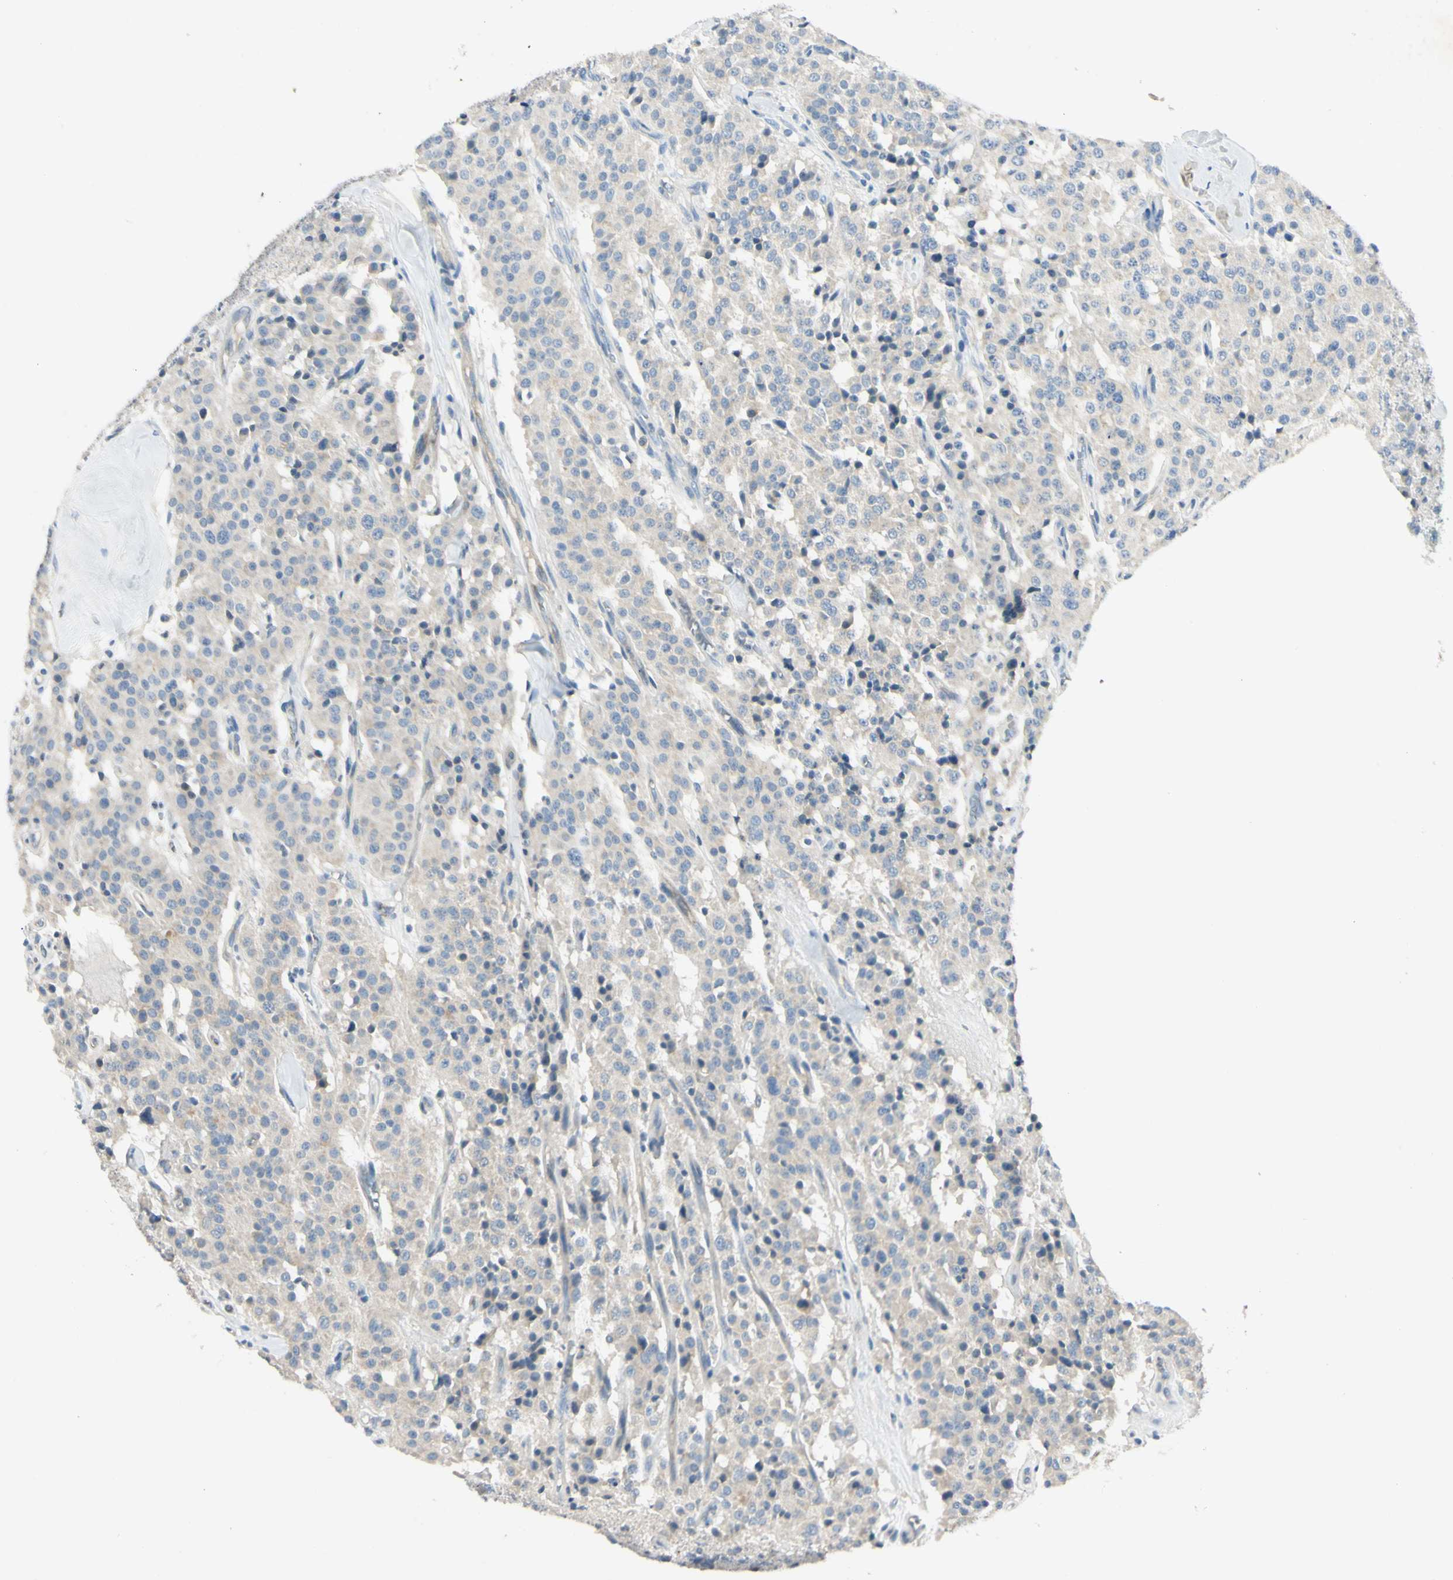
{"staining": {"intensity": "negative", "quantity": "none", "location": "none"}, "tissue": "carcinoid", "cell_type": "Tumor cells", "image_type": "cancer", "snomed": [{"axis": "morphology", "description": "Carcinoid, malignant, NOS"}, {"axis": "topography", "description": "Lung"}], "caption": "Immunohistochemistry photomicrograph of carcinoid stained for a protein (brown), which demonstrates no expression in tumor cells.", "gene": "AATK", "patient": {"sex": "male", "age": 30}}